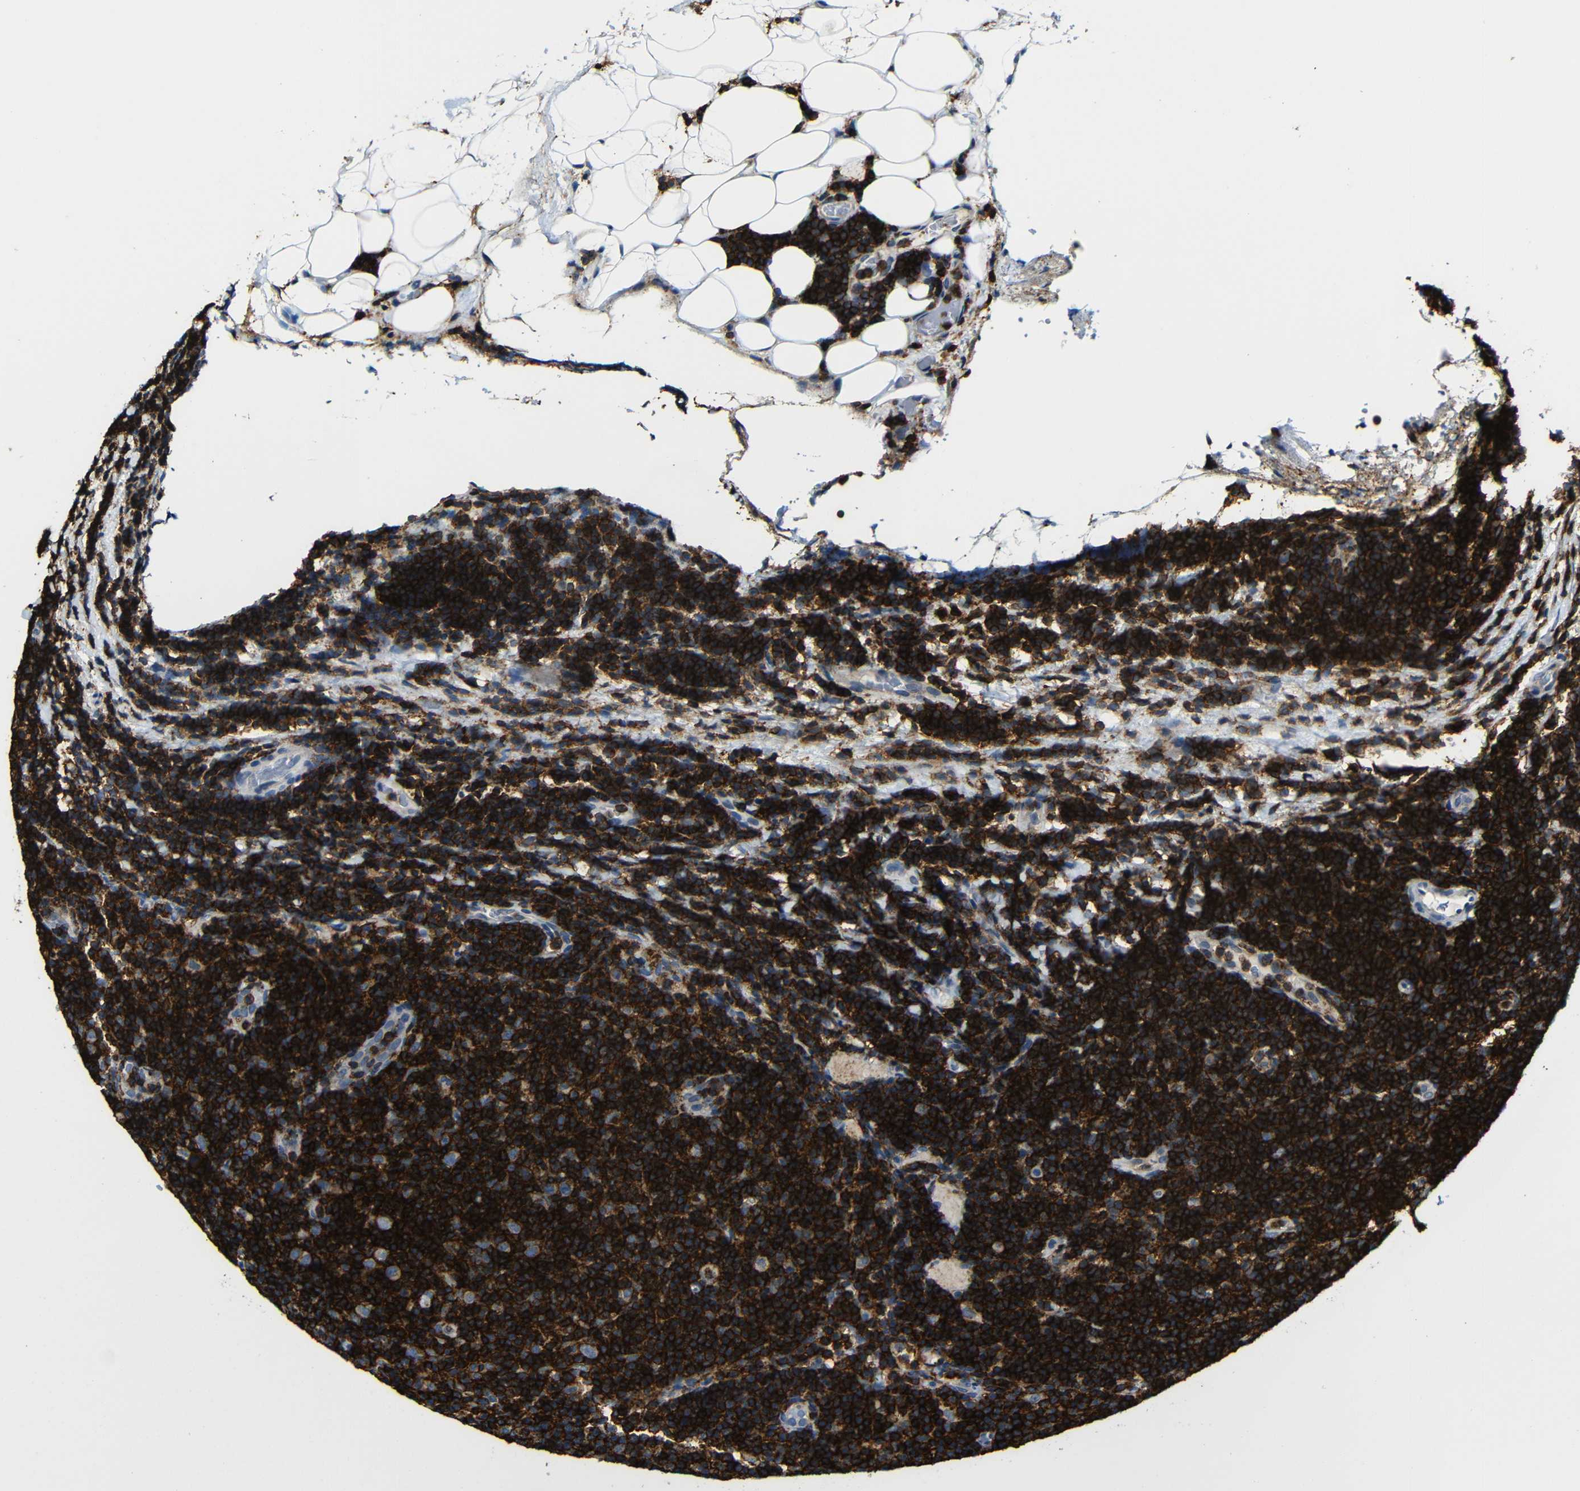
{"staining": {"intensity": "strong", "quantity": ">75%", "location": "cytoplasmic/membranous"}, "tissue": "lymphoma", "cell_type": "Tumor cells", "image_type": "cancer", "snomed": [{"axis": "morphology", "description": "Malignant lymphoma, non-Hodgkin's type, Low grade"}, {"axis": "topography", "description": "Lymph node"}], "caption": "Brown immunohistochemical staining in malignant lymphoma, non-Hodgkin's type (low-grade) exhibits strong cytoplasmic/membranous positivity in approximately >75% of tumor cells.", "gene": "P2RY12", "patient": {"sex": "male", "age": 83}}